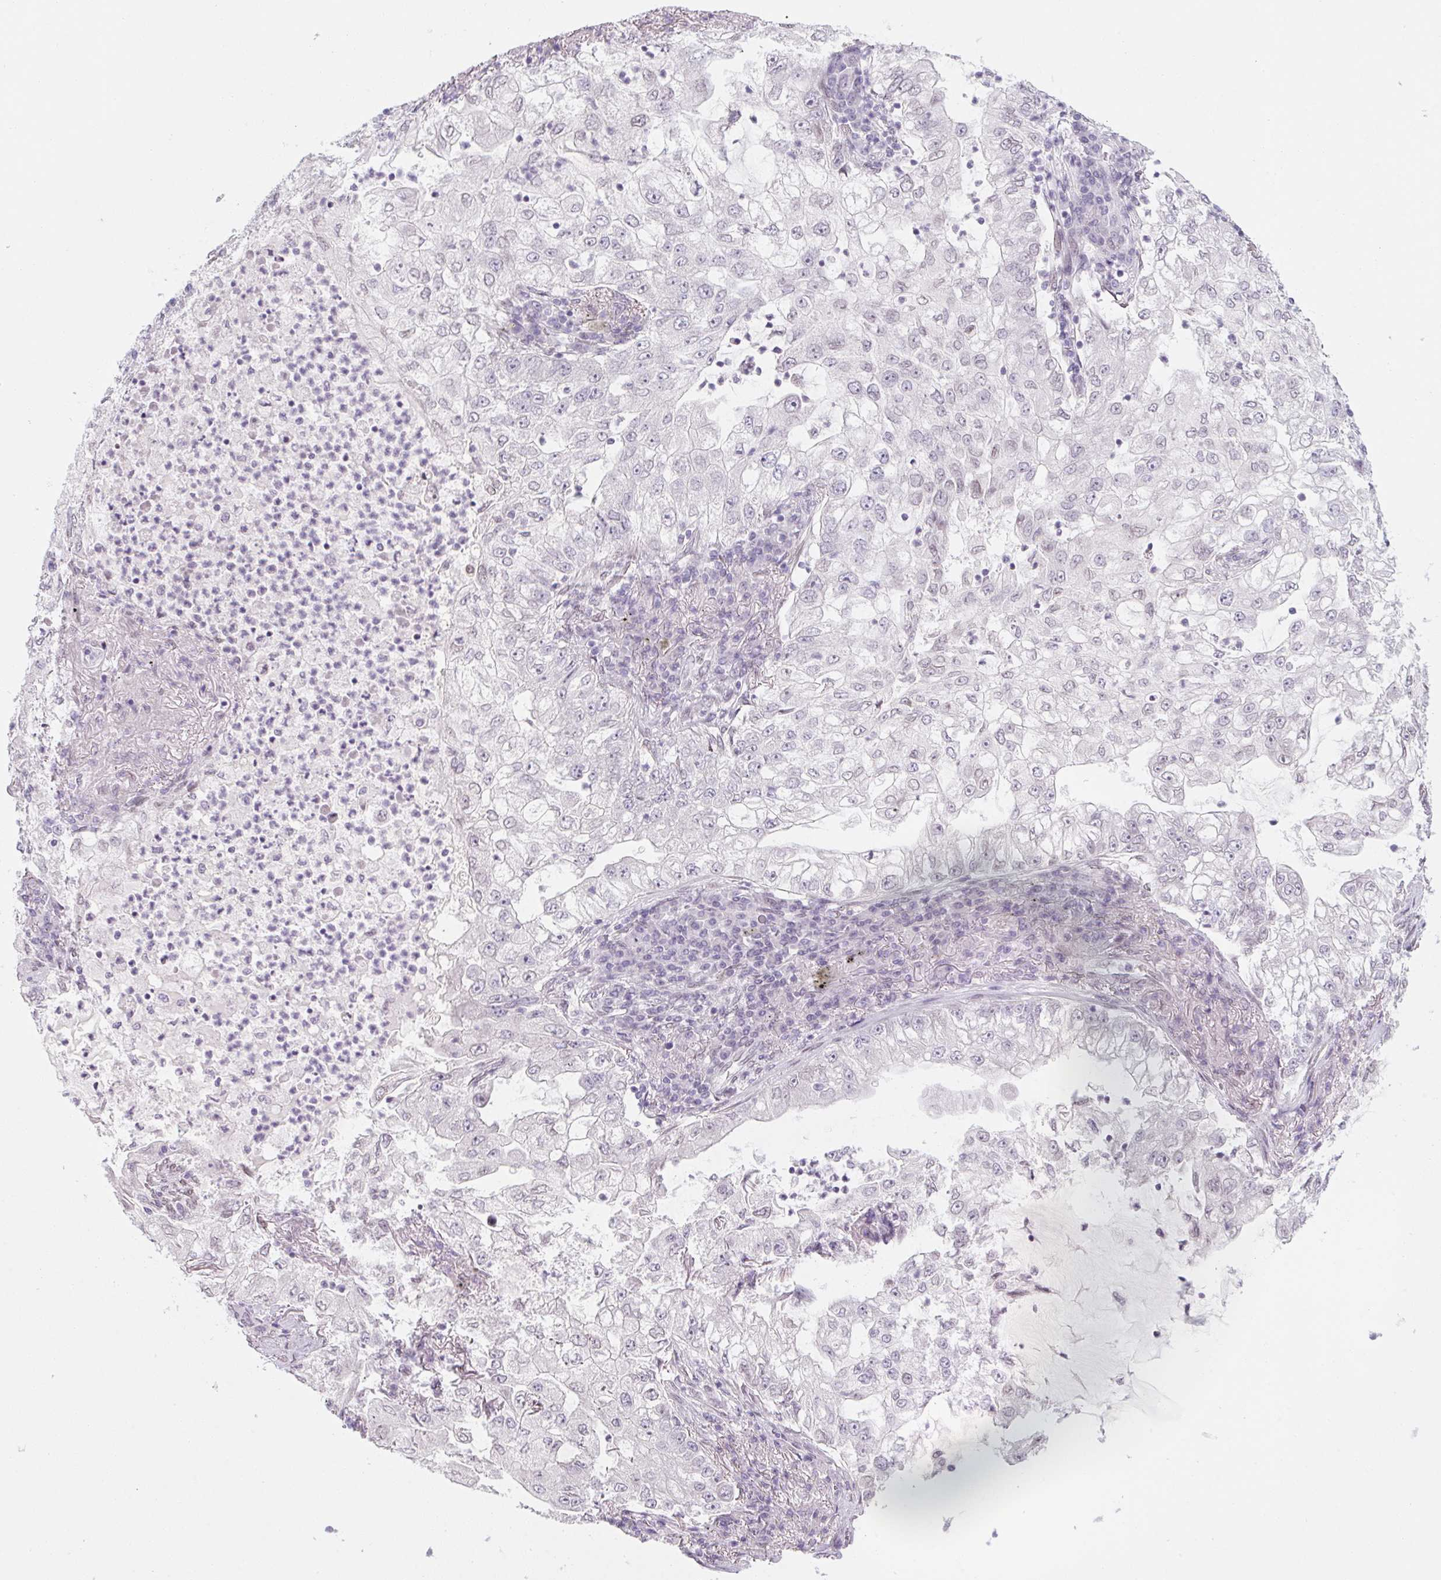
{"staining": {"intensity": "negative", "quantity": "none", "location": "none"}, "tissue": "lung cancer", "cell_type": "Tumor cells", "image_type": "cancer", "snomed": [{"axis": "morphology", "description": "Adenocarcinoma, NOS"}, {"axis": "topography", "description": "Lung"}], "caption": "An immunohistochemistry (IHC) micrograph of lung cancer (adenocarcinoma) is shown. There is no staining in tumor cells of lung cancer (adenocarcinoma). Brightfield microscopy of IHC stained with DAB (3,3'-diaminobenzidine) (brown) and hematoxylin (blue), captured at high magnification.", "gene": "KCNQ2", "patient": {"sex": "female", "age": 73}}